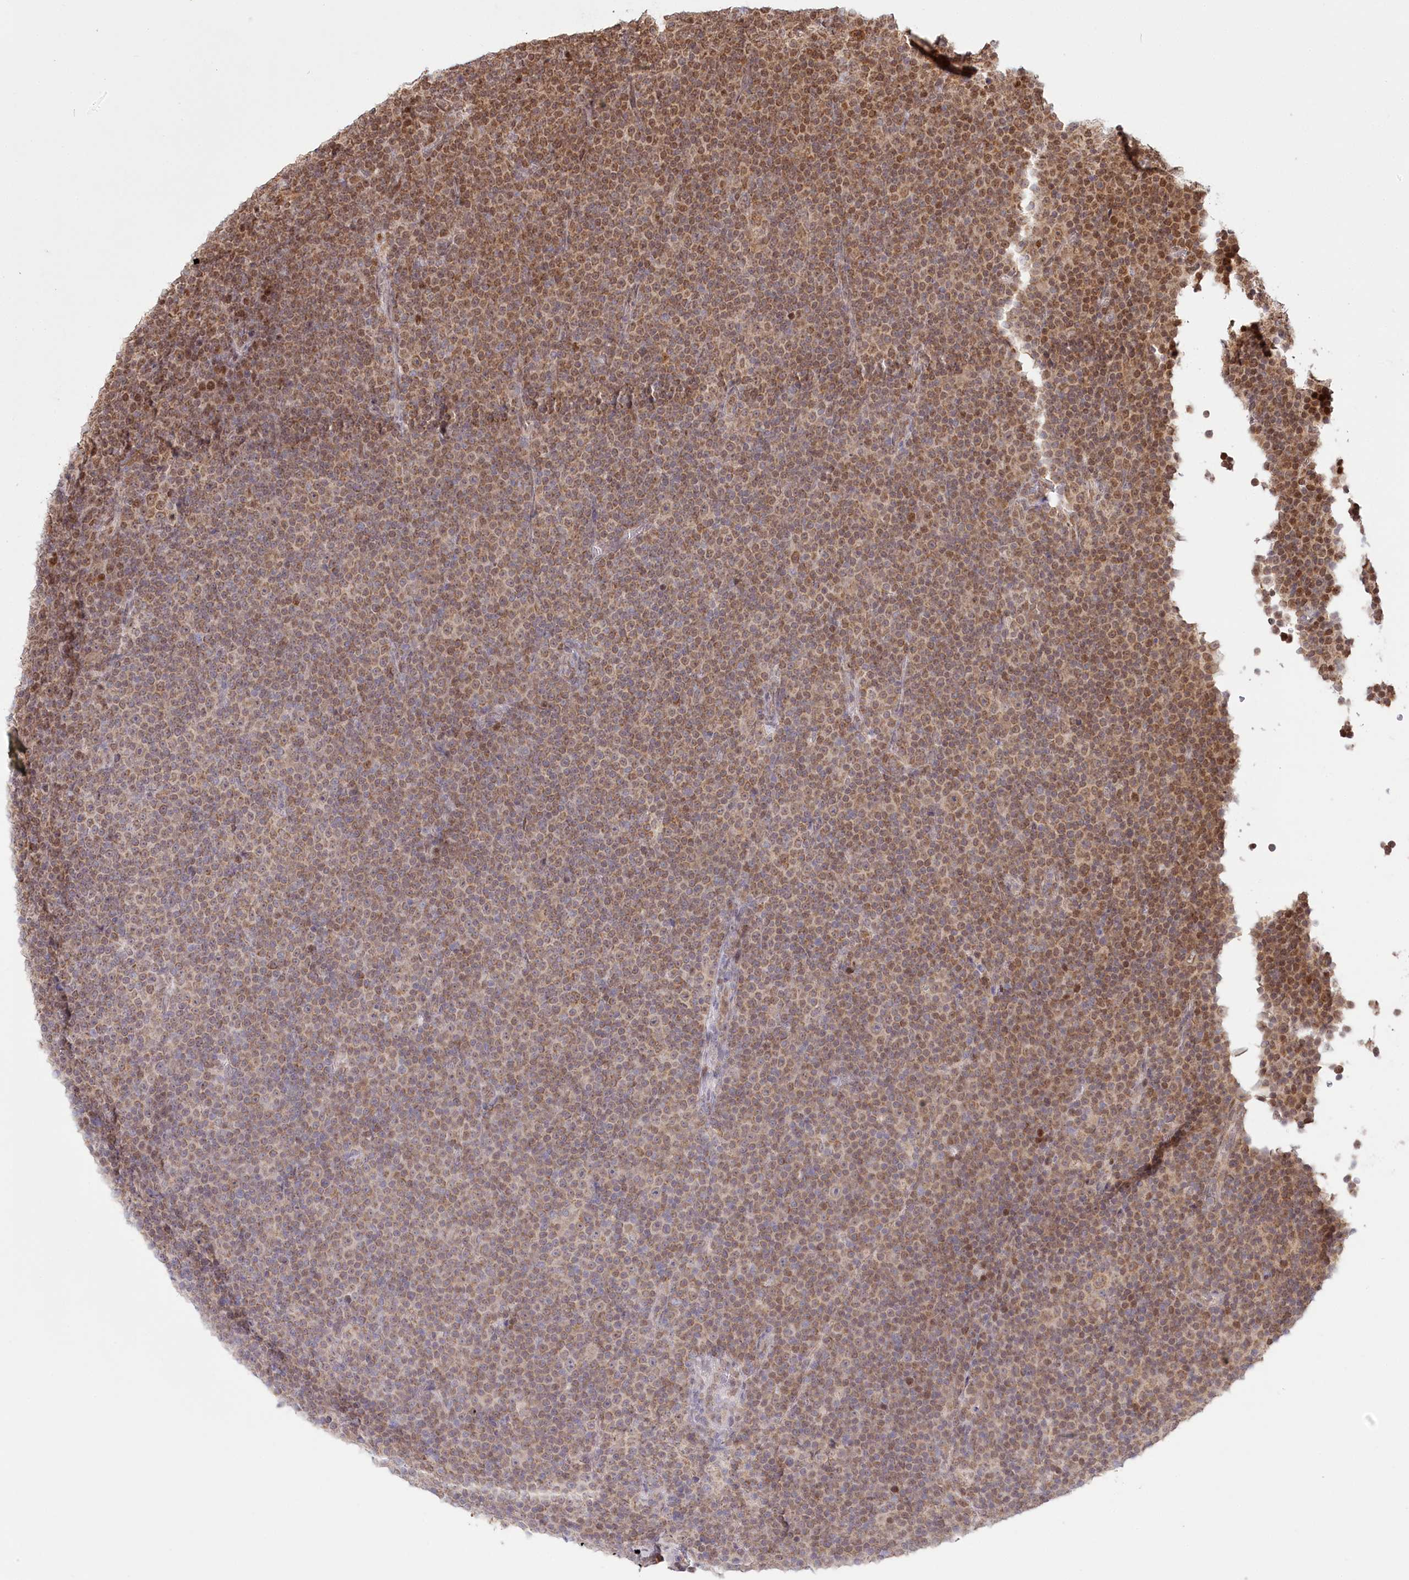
{"staining": {"intensity": "moderate", "quantity": ">75%", "location": "cytoplasmic/membranous,nuclear"}, "tissue": "lymphoma", "cell_type": "Tumor cells", "image_type": "cancer", "snomed": [{"axis": "morphology", "description": "Malignant lymphoma, non-Hodgkin's type, Low grade"}, {"axis": "topography", "description": "Lymph node"}], "caption": "Malignant lymphoma, non-Hodgkin's type (low-grade) stained with DAB (3,3'-diaminobenzidine) immunohistochemistry (IHC) reveals medium levels of moderate cytoplasmic/membranous and nuclear positivity in approximately >75% of tumor cells.", "gene": "PYURF", "patient": {"sex": "female", "age": 67}}